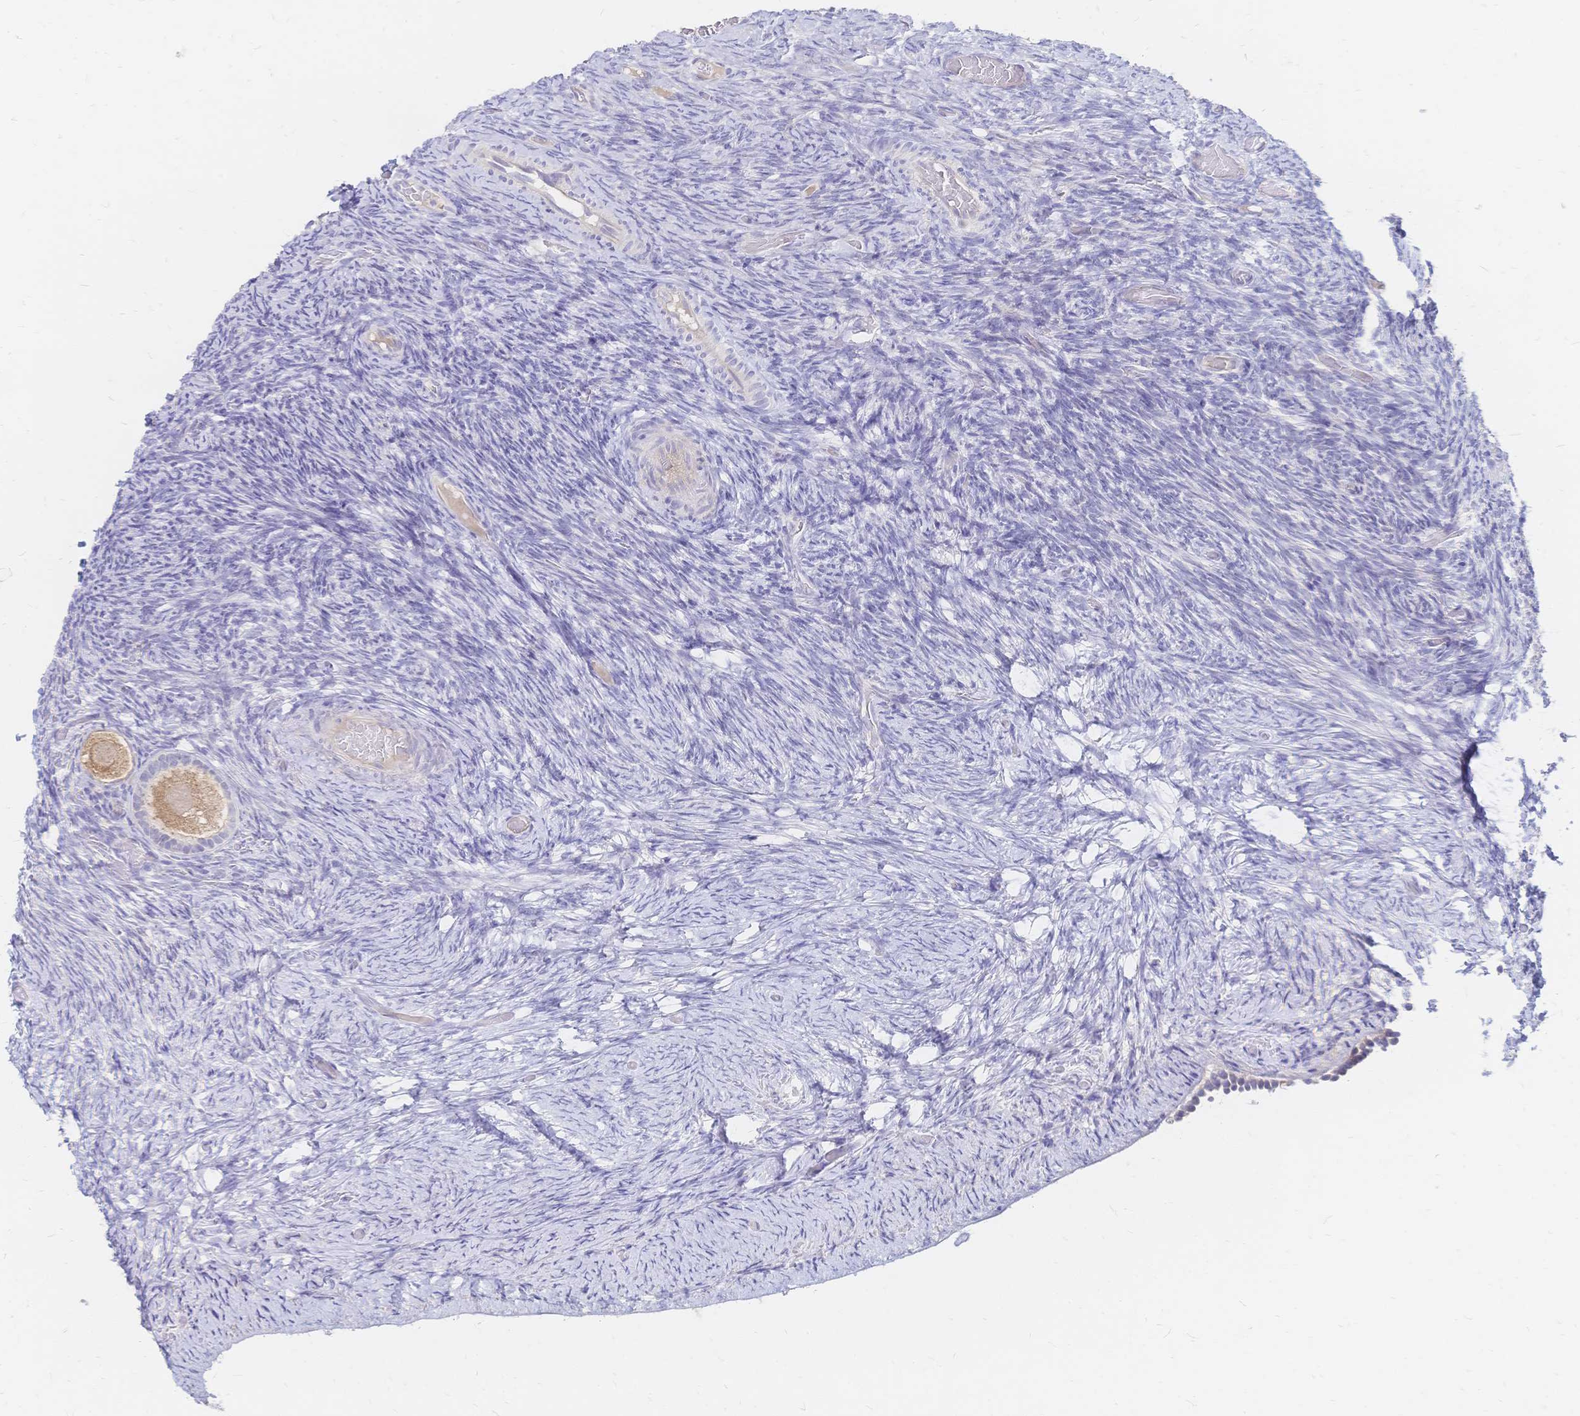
{"staining": {"intensity": "negative", "quantity": "none", "location": "none"}, "tissue": "ovary", "cell_type": "Follicle cells", "image_type": "normal", "snomed": [{"axis": "morphology", "description": "Normal tissue, NOS"}, {"axis": "topography", "description": "Ovary"}], "caption": "Immunohistochemical staining of normal human ovary exhibits no significant positivity in follicle cells.", "gene": "VWC2L", "patient": {"sex": "female", "age": 34}}